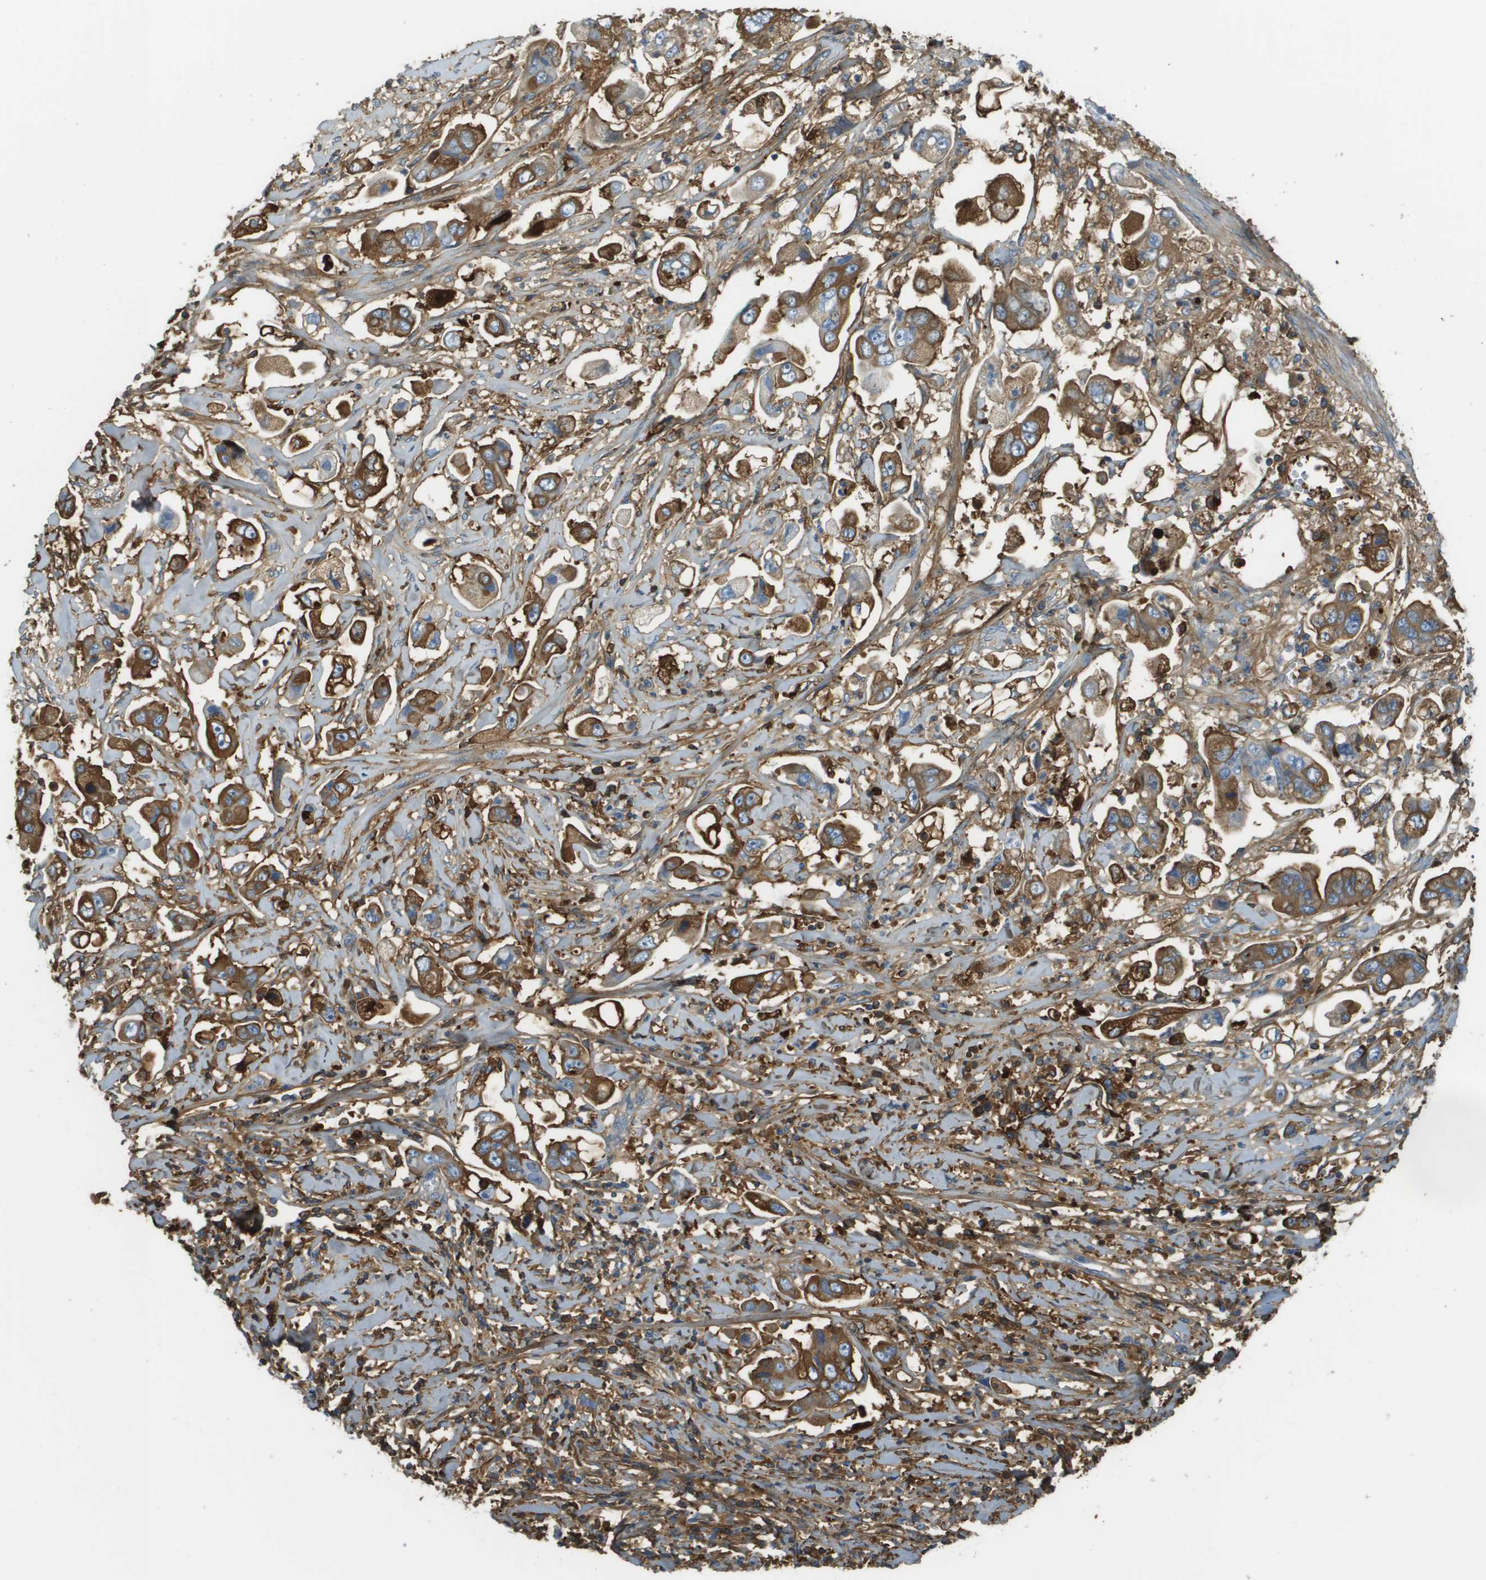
{"staining": {"intensity": "strong", "quantity": ">75%", "location": "cytoplasmic/membranous"}, "tissue": "stomach cancer", "cell_type": "Tumor cells", "image_type": "cancer", "snomed": [{"axis": "morphology", "description": "Adenocarcinoma, NOS"}, {"axis": "topography", "description": "Stomach"}], "caption": "A brown stain highlights strong cytoplasmic/membranous positivity of a protein in human stomach cancer tumor cells. (brown staining indicates protein expression, while blue staining denotes nuclei).", "gene": "DCN", "patient": {"sex": "male", "age": 62}}